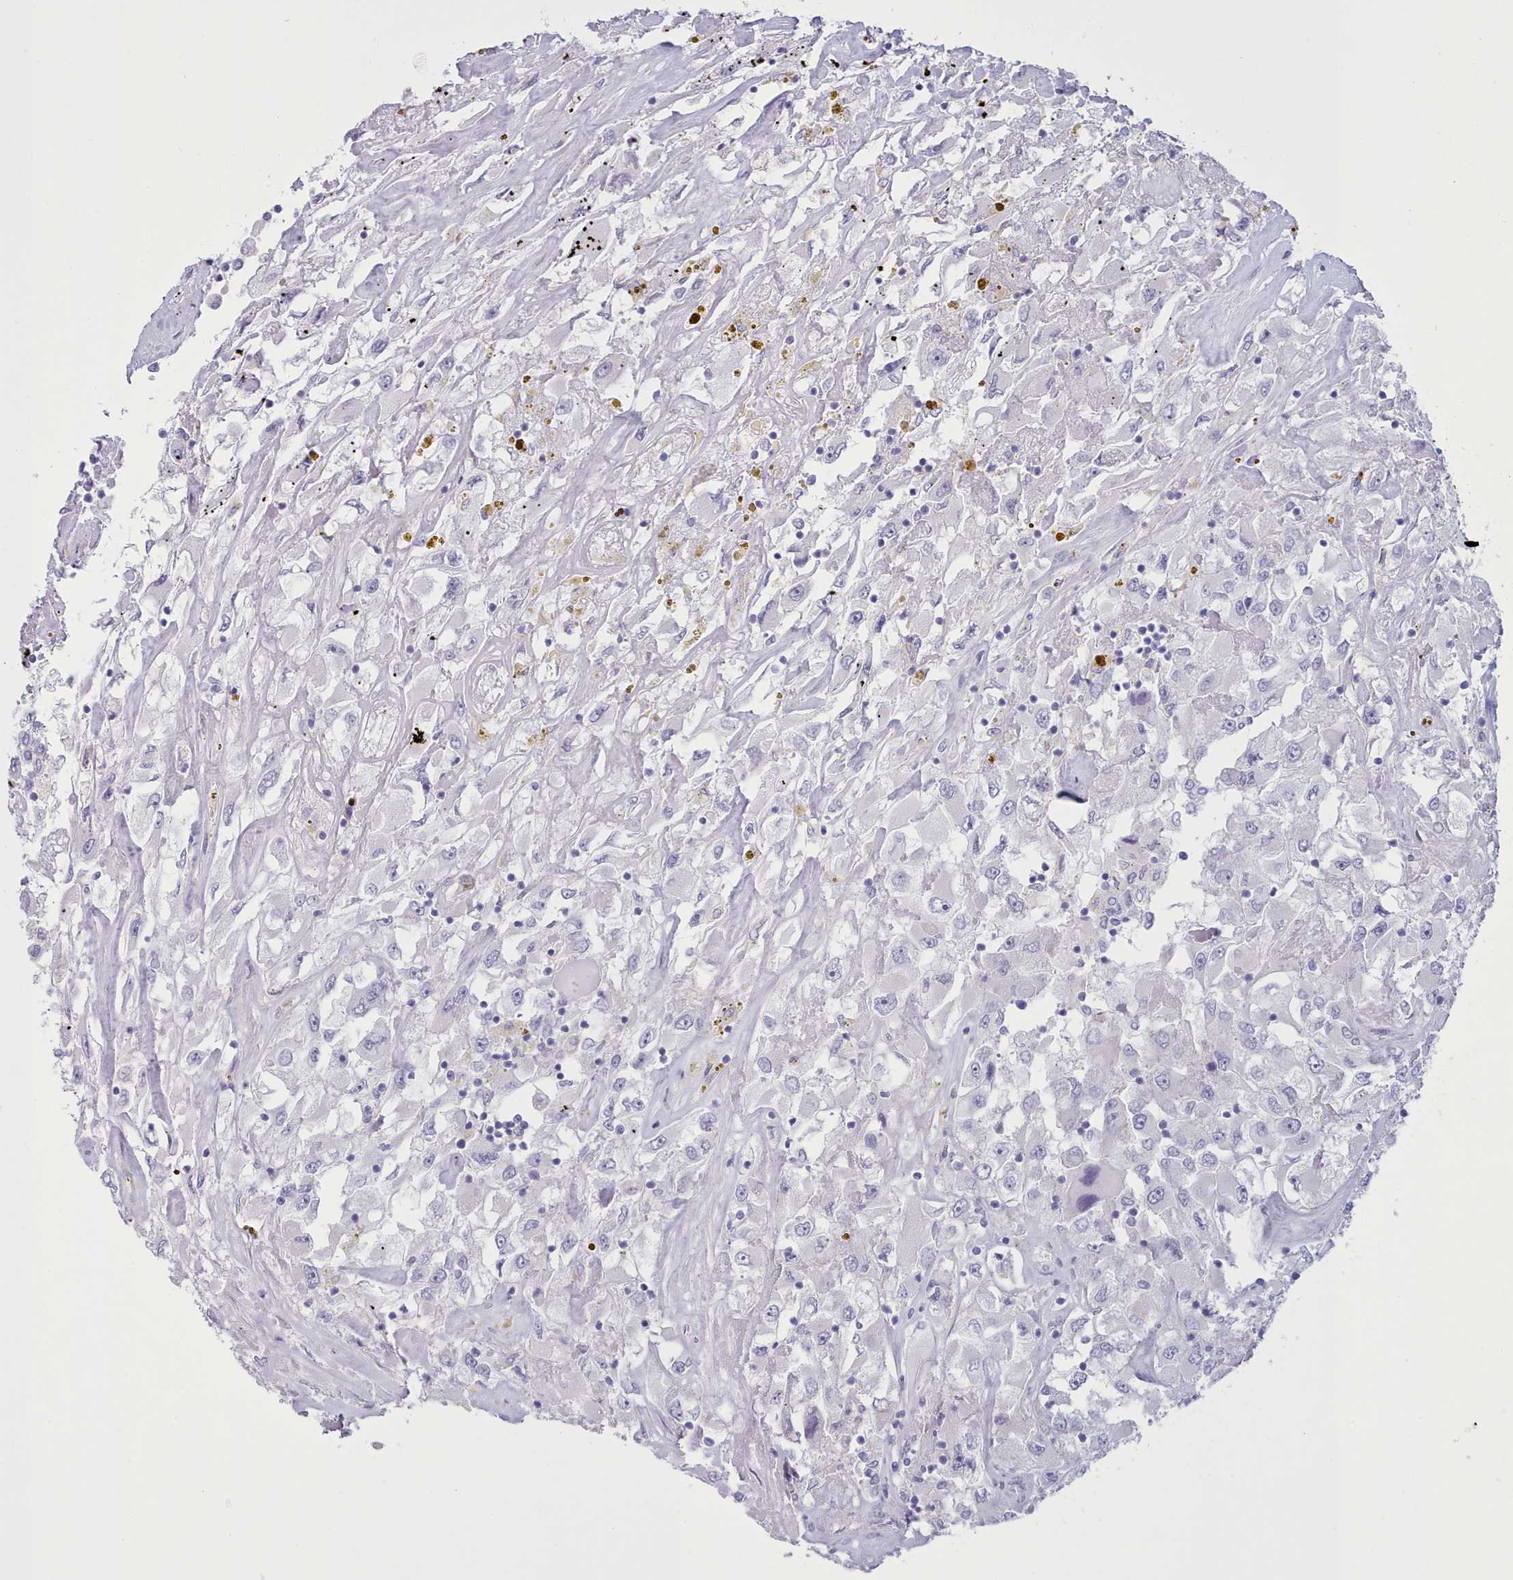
{"staining": {"intensity": "negative", "quantity": "none", "location": "none"}, "tissue": "renal cancer", "cell_type": "Tumor cells", "image_type": "cancer", "snomed": [{"axis": "morphology", "description": "Adenocarcinoma, NOS"}, {"axis": "topography", "description": "Kidney"}], "caption": "This is an immunohistochemistry (IHC) image of renal adenocarcinoma. There is no positivity in tumor cells.", "gene": "TMEM253", "patient": {"sex": "female", "age": 52}}